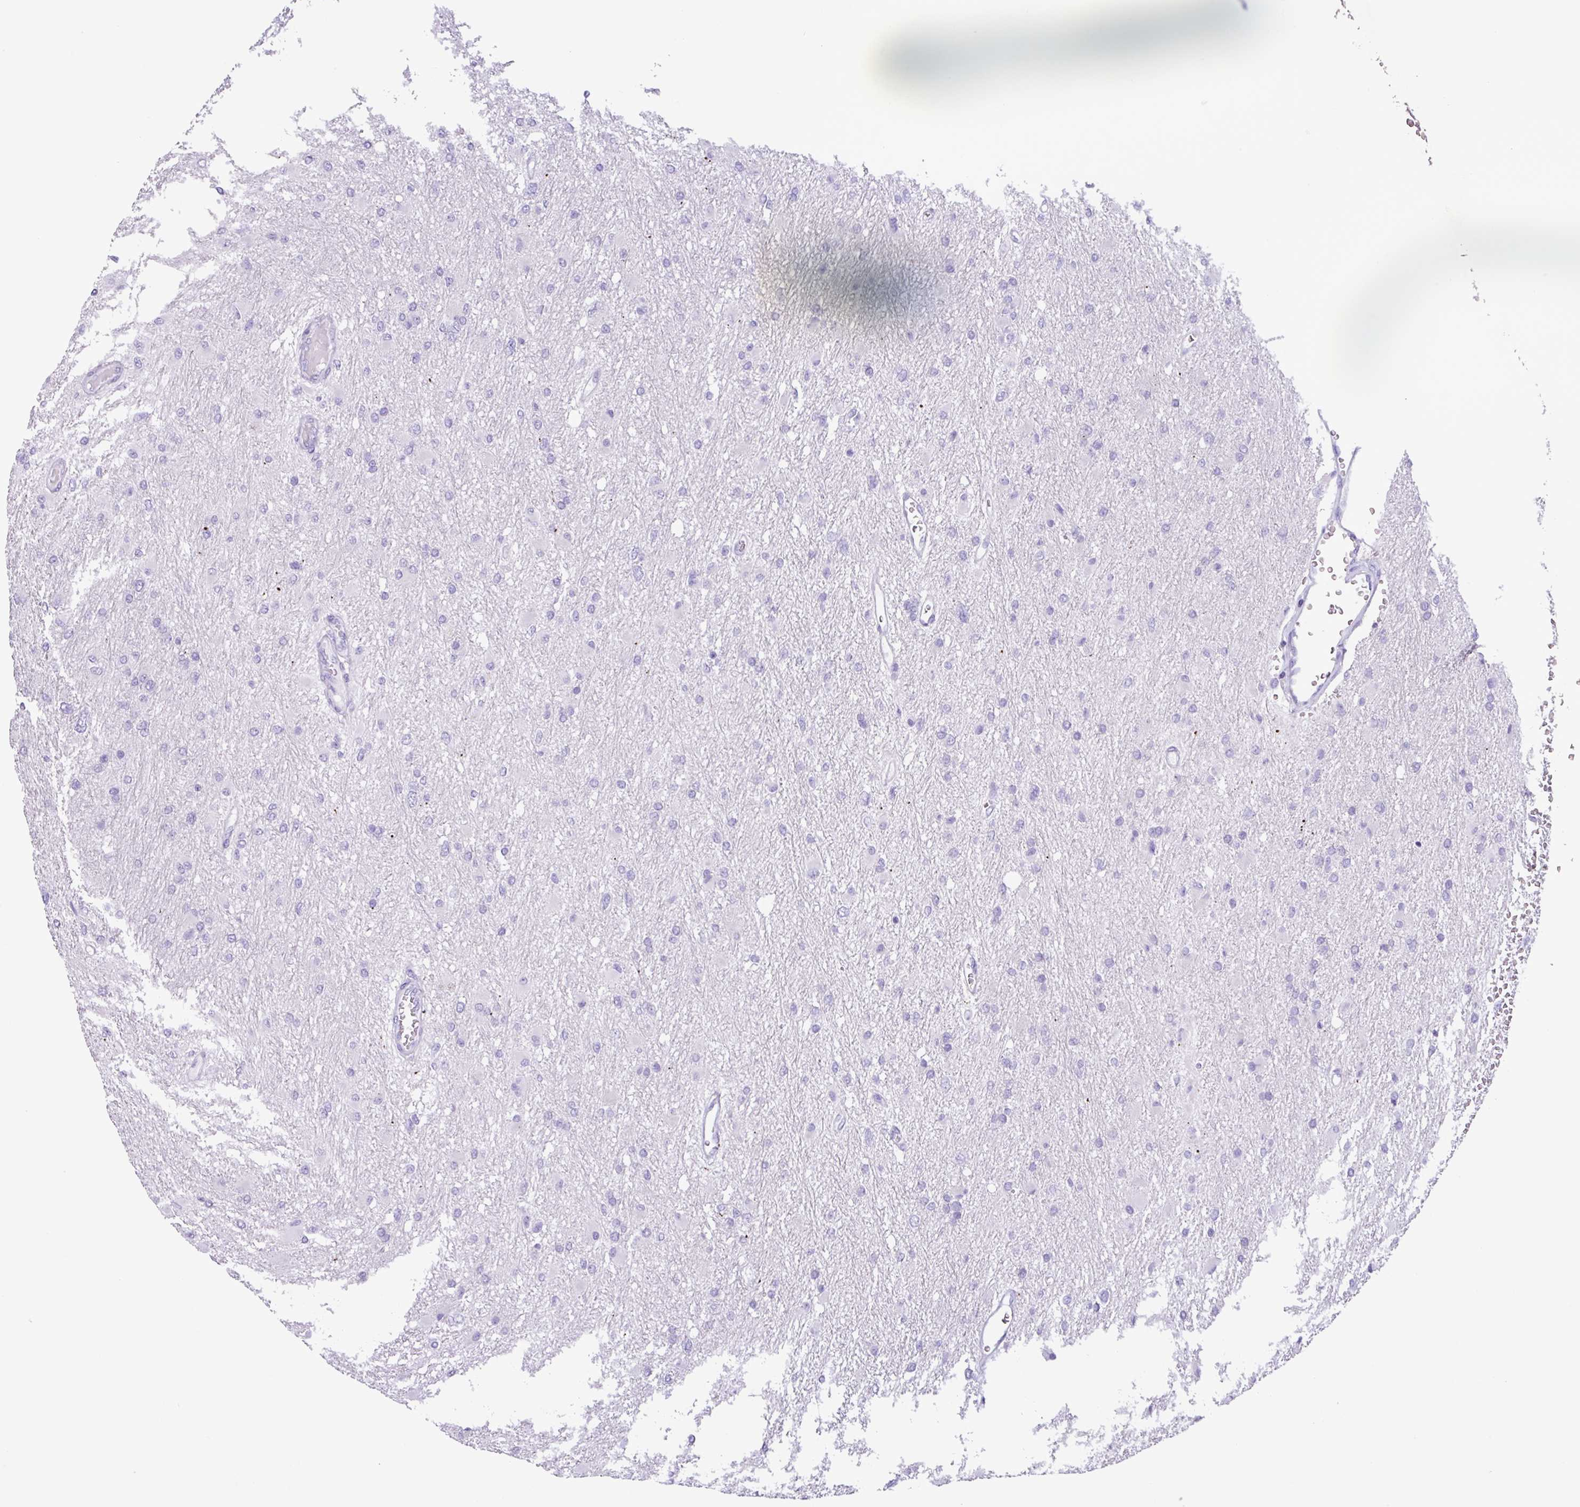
{"staining": {"intensity": "negative", "quantity": "none", "location": "none"}, "tissue": "glioma", "cell_type": "Tumor cells", "image_type": "cancer", "snomed": [{"axis": "morphology", "description": "Glioma, malignant, High grade"}, {"axis": "topography", "description": "Cerebral cortex"}], "caption": "Image shows no protein expression in tumor cells of glioma tissue.", "gene": "AGO3", "patient": {"sex": "female", "age": 36}}